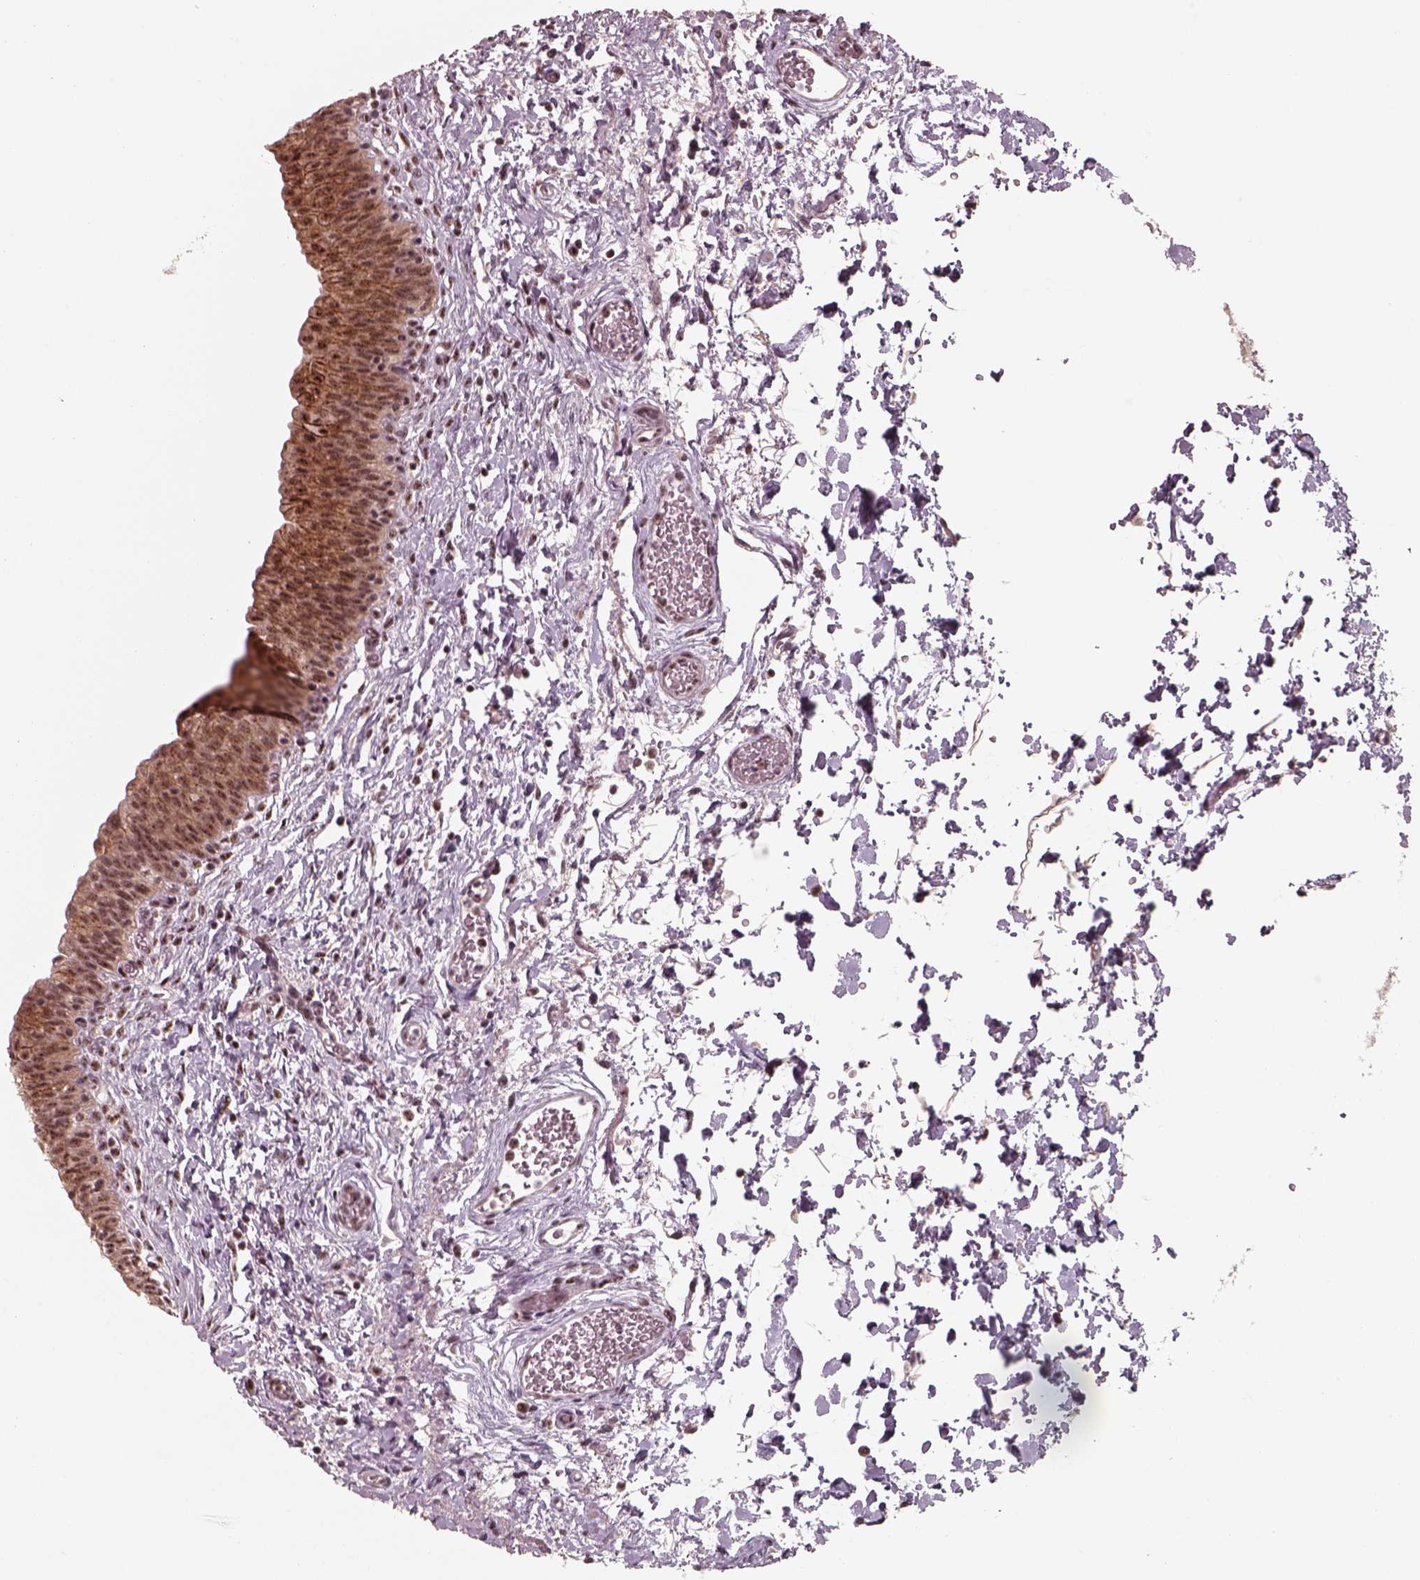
{"staining": {"intensity": "strong", "quantity": ">75%", "location": "nuclear"}, "tissue": "urinary bladder", "cell_type": "Urothelial cells", "image_type": "normal", "snomed": [{"axis": "morphology", "description": "Normal tissue, NOS"}, {"axis": "topography", "description": "Urinary bladder"}], "caption": "Protein expression analysis of normal urinary bladder reveals strong nuclear positivity in about >75% of urothelial cells. (IHC, brightfield microscopy, high magnification).", "gene": "ATXN7L3", "patient": {"sex": "male", "age": 56}}